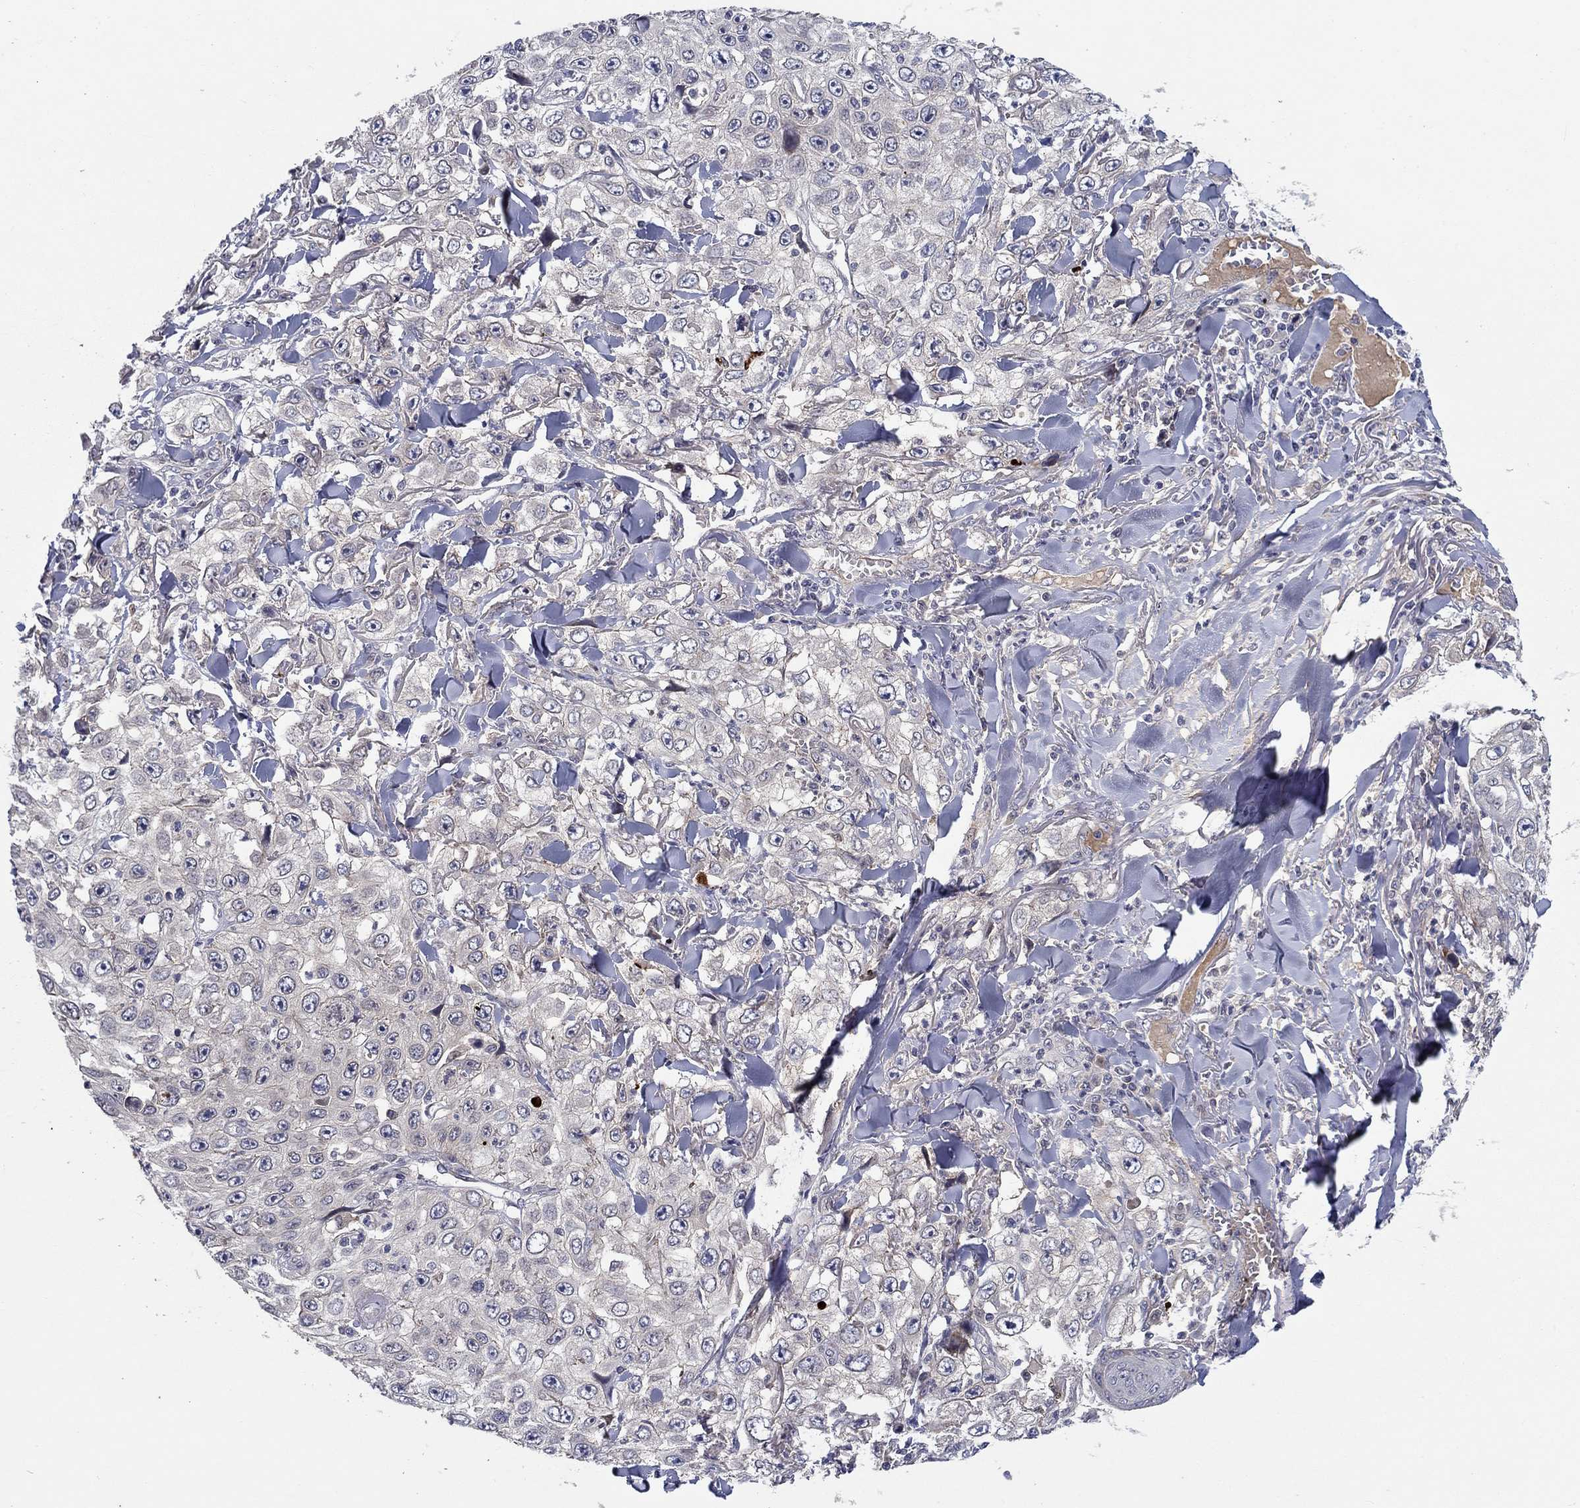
{"staining": {"intensity": "negative", "quantity": "none", "location": "none"}, "tissue": "skin cancer", "cell_type": "Tumor cells", "image_type": "cancer", "snomed": [{"axis": "morphology", "description": "Squamous cell carcinoma, NOS"}, {"axis": "topography", "description": "Skin"}], "caption": "There is no significant expression in tumor cells of skin cancer (squamous cell carcinoma).", "gene": "CETN3", "patient": {"sex": "male", "age": 82}}